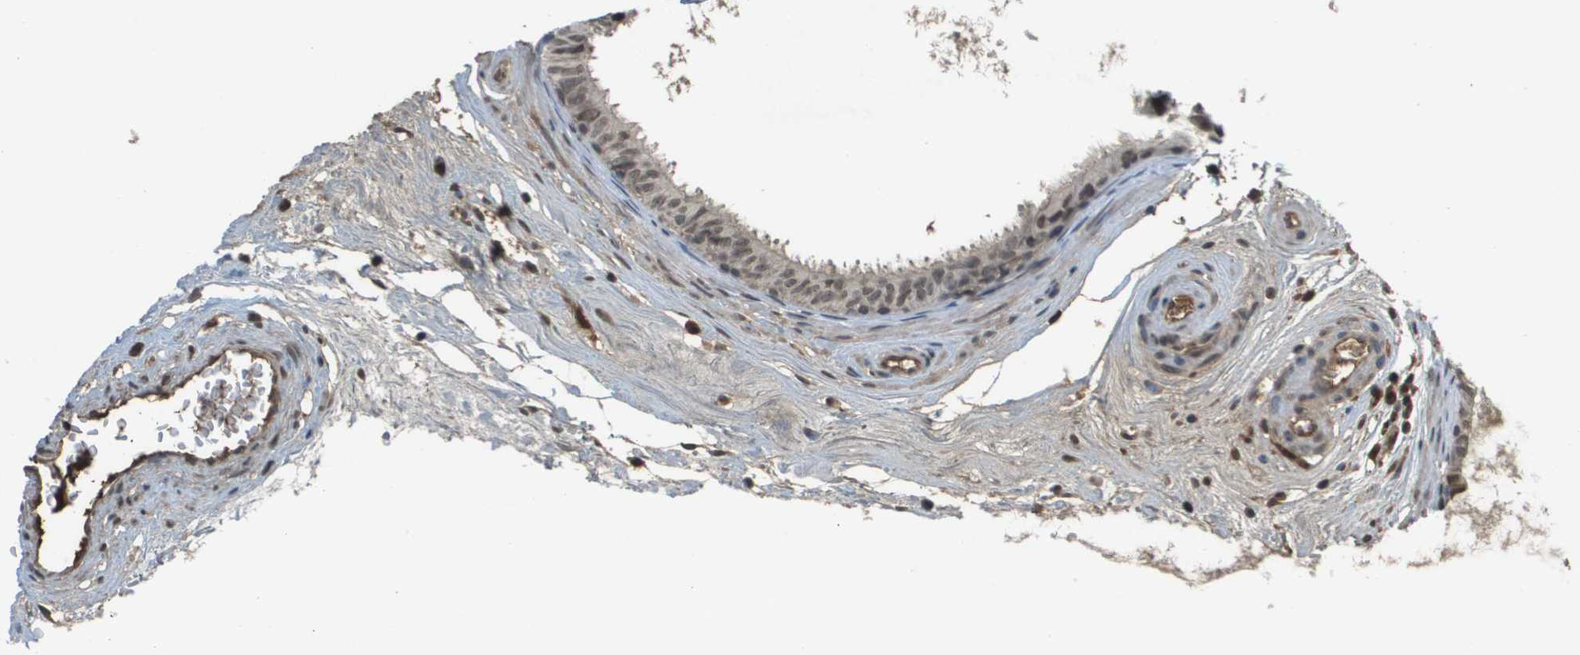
{"staining": {"intensity": "strong", "quantity": "25%-75%", "location": "cytoplasmic/membranous,nuclear"}, "tissue": "epididymis", "cell_type": "Glandular cells", "image_type": "normal", "snomed": [{"axis": "morphology", "description": "Normal tissue, NOS"}, {"axis": "morphology", "description": "Inflammation, NOS"}, {"axis": "topography", "description": "Epididymis"}], "caption": "Epididymis stained with DAB (3,3'-diaminobenzidine) immunohistochemistry (IHC) shows high levels of strong cytoplasmic/membranous,nuclear expression in about 25%-75% of glandular cells.", "gene": "NDRG2", "patient": {"sex": "male", "age": 85}}